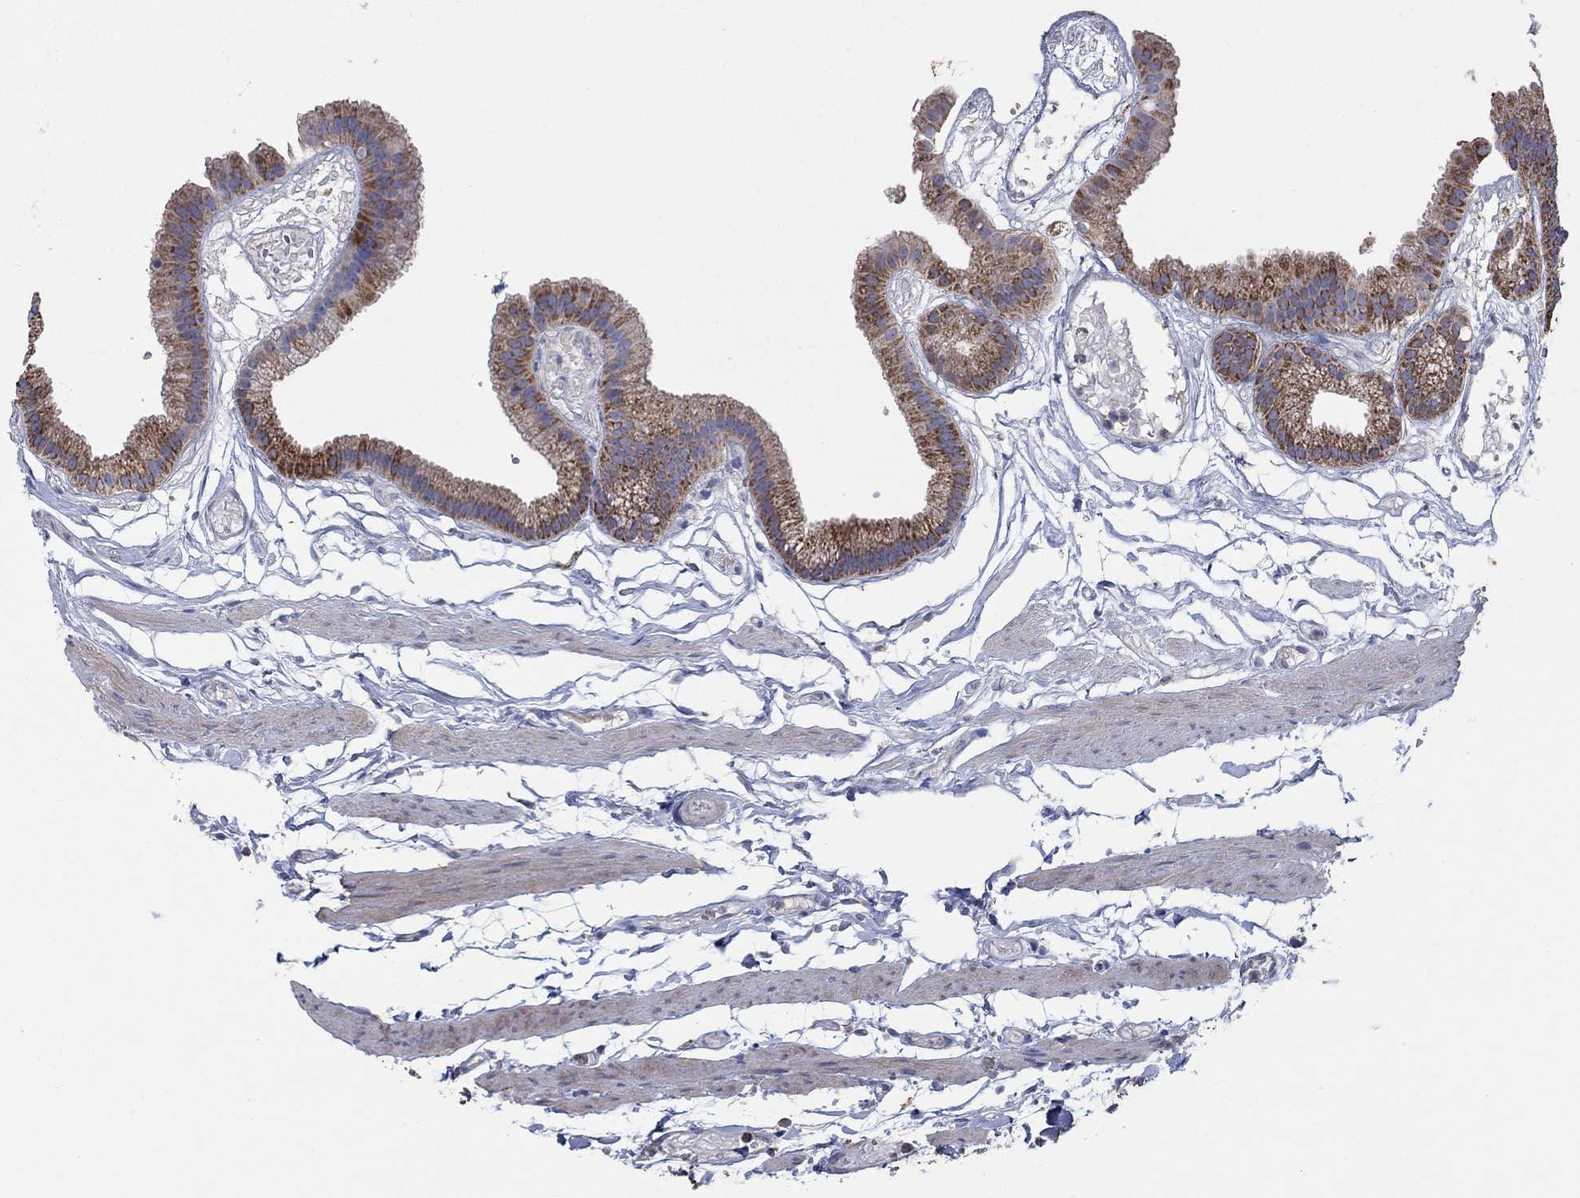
{"staining": {"intensity": "moderate", "quantity": ">75%", "location": "cytoplasmic/membranous"}, "tissue": "gallbladder", "cell_type": "Glandular cells", "image_type": "normal", "snomed": [{"axis": "morphology", "description": "Normal tissue, NOS"}, {"axis": "topography", "description": "Gallbladder"}], "caption": "This is an image of IHC staining of benign gallbladder, which shows moderate staining in the cytoplasmic/membranous of glandular cells.", "gene": "NCEH1", "patient": {"sex": "female", "age": 45}}